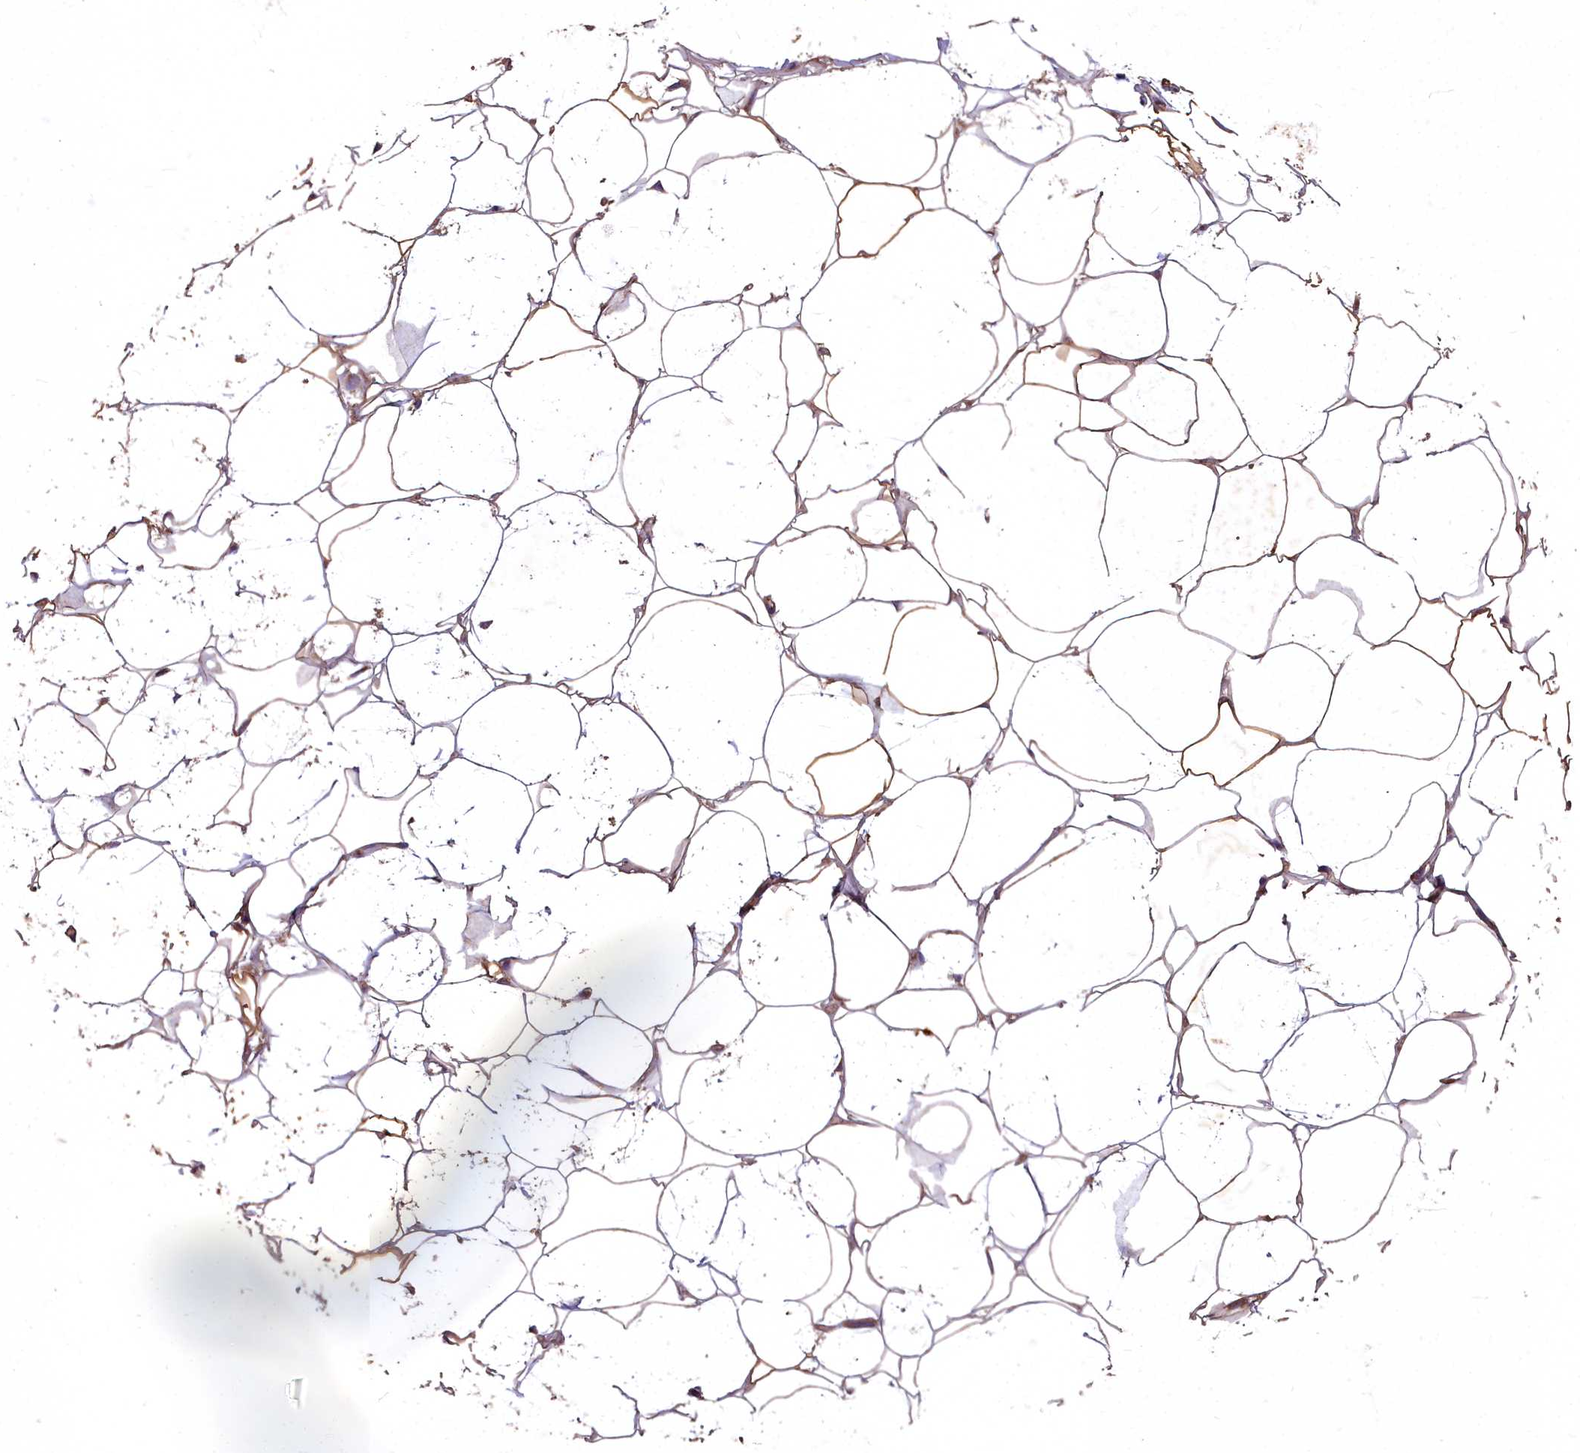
{"staining": {"intensity": "moderate", "quantity": ">75%", "location": "cytoplasmic/membranous"}, "tissue": "adipose tissue", "cell_type": "Adipocytes", "image_type": "normal", "snomed": [{"axis": "morphology", "description": "Normal tissue, NOS"}, {"axis": "topography", "description": "Breast"}], "caption": "Immunohistochemistry (IHC) of normal human adipose tissue reveals medium levels of moderate cytoplasmic/membranous expression in approximately >75% of adipocytes.", "gene": "COX11", "patient": {"sex": "female", "age": 26}}